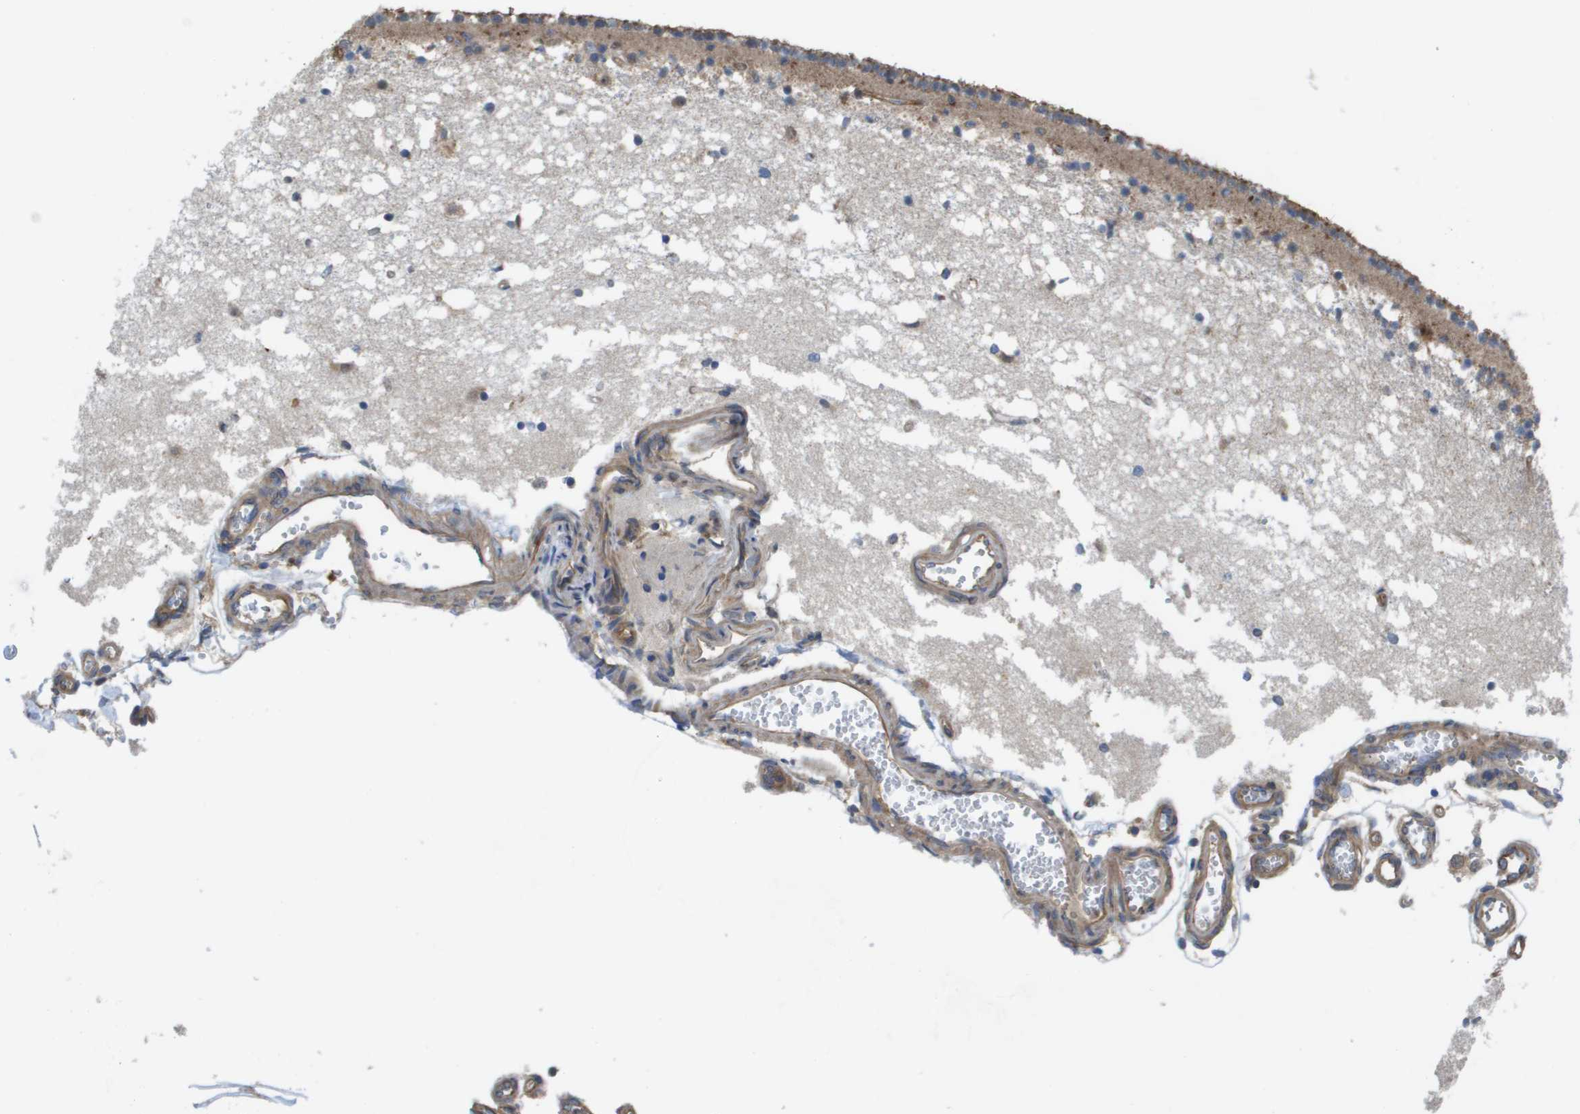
{"staining": {"intensity": "weak", "quantity": "25%-75%", "location": "cytoplasmic/membranous"}, "tissue": "caudate", "cell_type": "Glial cells", "image_type": "normal", "snomed": [{"axis": "morphology", "description": "Normal tissue, NOS"}, {"axis": "topography", "description": "Lateral ventricle wall"}], "caption": "Protein expression analysis of benign human caudate reveals weak cytoplasmic/membranous staining in about 25%-75% of glial cells. The protein of interest is shown in brown color, while the nuclei are stained blue.", "gene": "EIF4G2", "patient": {"sex": "male", "age": 45}}